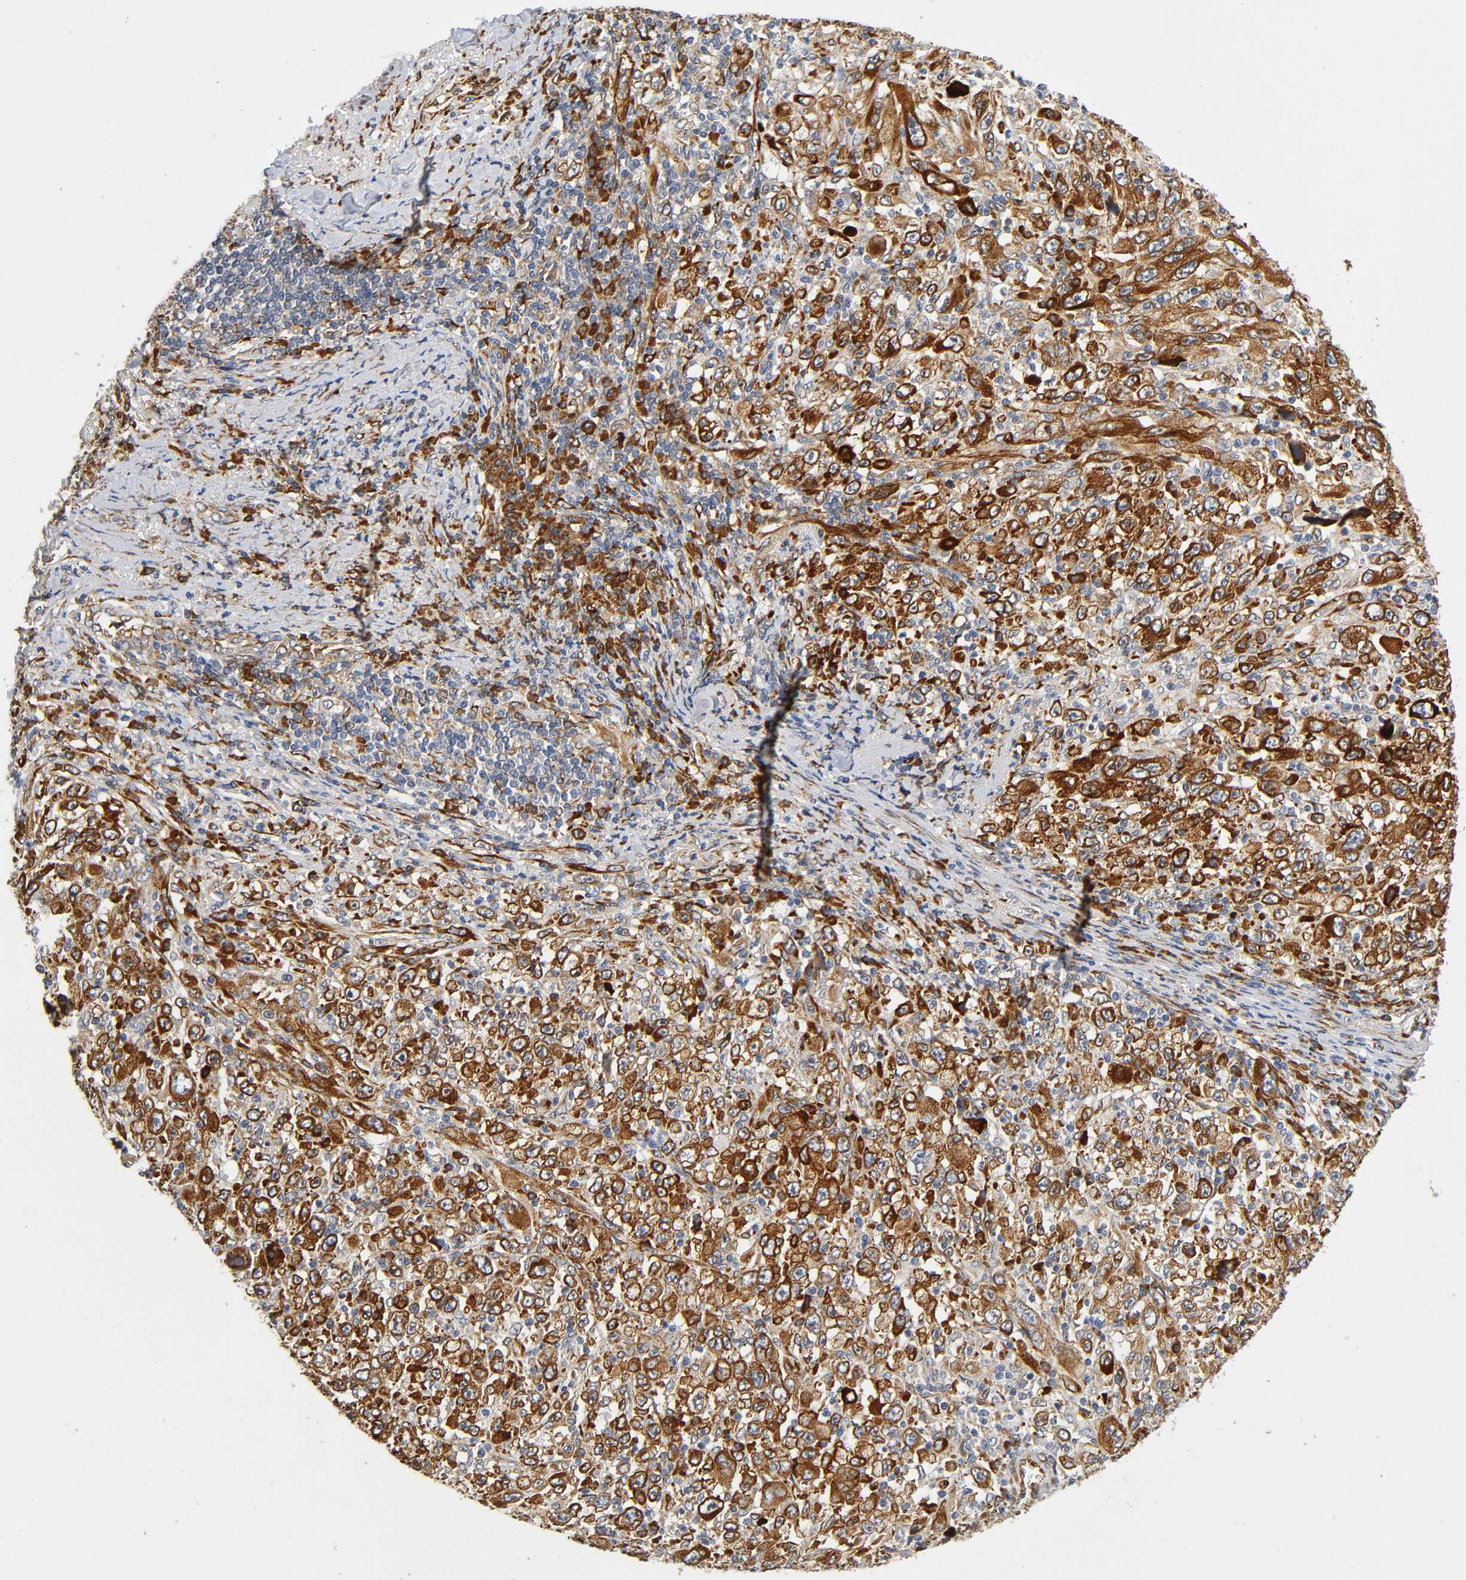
{"staining": {"intensity": "strong", "quantity": ">75%", "location": "cytoplasmic/membranous"}, "tissue": "melanoma", "cell_type": "Tumor cells", "image_type": "cancer", "snomed": [{"axis": "morphology", "description": "Malignant melanoma, Metastatic site"}, {"axis": "topography", "description": "Skin"}], "caption": "Human melanoma stained with a protein marker demonstrates strong staining in tumor cells.", "gene": "SOS2", "patient": {"sex": "female", "age": 56}}